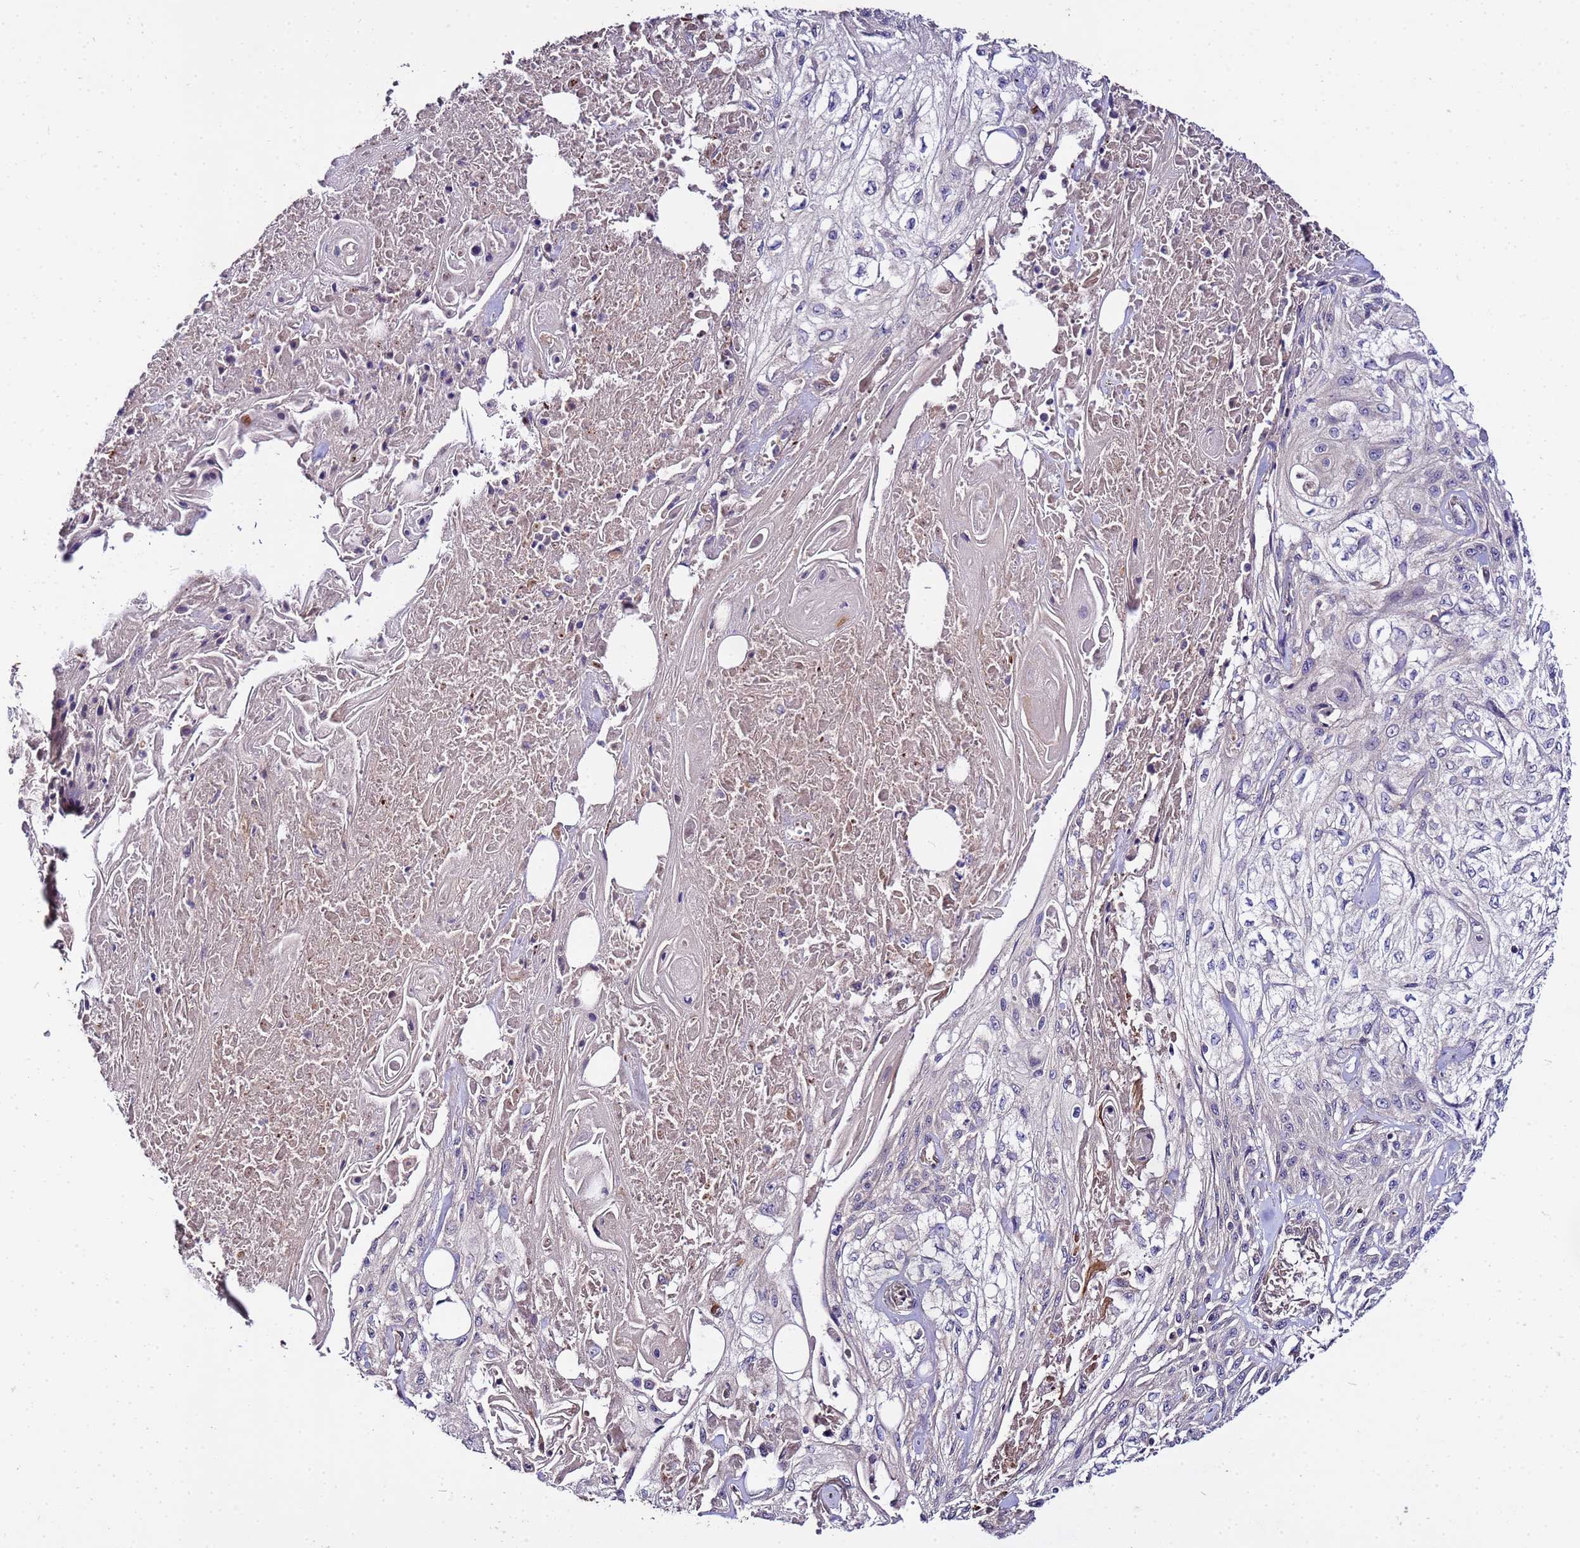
{"staining": {"intensity": "negative", "quantity": "none", "location": "none"}, "tissue": "skin cancer", "cell_type": "Tumor cells", "image_type": "cancer", "snomed": [{"axis": "morphology", "description": "Squamous cell carcinoma, NOS"}, {"axis": "morphology", "description": "Squamous cell carcinoma, metastatic, NOS"}, {"axis": "topography", "description": "Skin"}, {"axis": "topography", "description": "Lymph node"}], "caption": "Skin cancer (squamous cell carcinoma) was stained to show a protein in brown. There is no significant expression in tumor cells.", "gene": "GSPT2", "patient": {"sex": "male", "age": 75}}